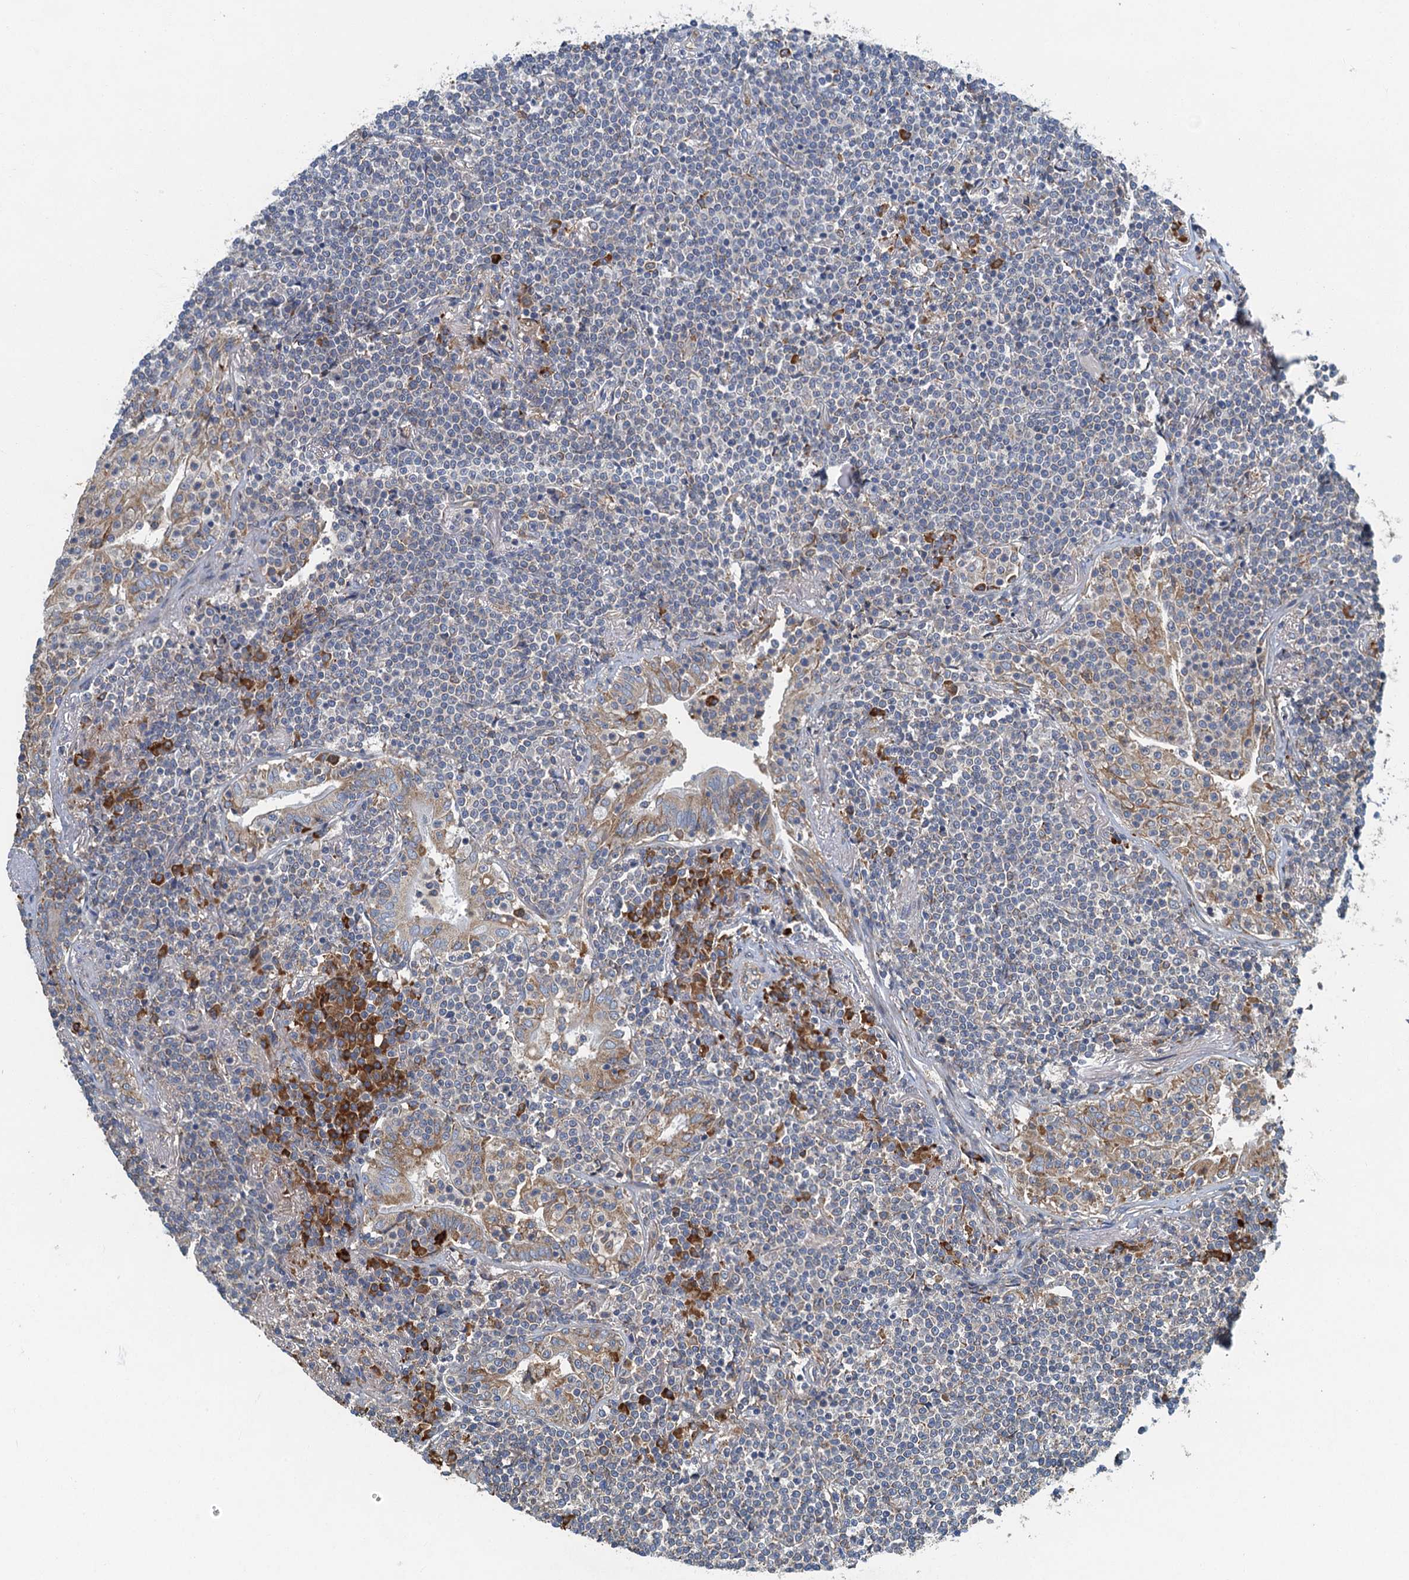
{"staining": {"intensity": "negative", "quantity": "none", "location": "none"}, "tissue": "lymphoma", "cell_type": "Tumor cells", "image_type": "cancer", "snomed": [{"axis": "morphology", "description": "Malignant lymphoma, non-Hodgkin's type, Low grade"}, {"axis": "topography", "description": "Lung"}], "caption": "Protein analysis of lymphoma demonstrates no significant staining in tumor cells. (Immunohistochemistry (ihc), brightfield microscopy, high magnification).", "gene": "SPDYC", "patient": {"sex": "female", "age": 71}}